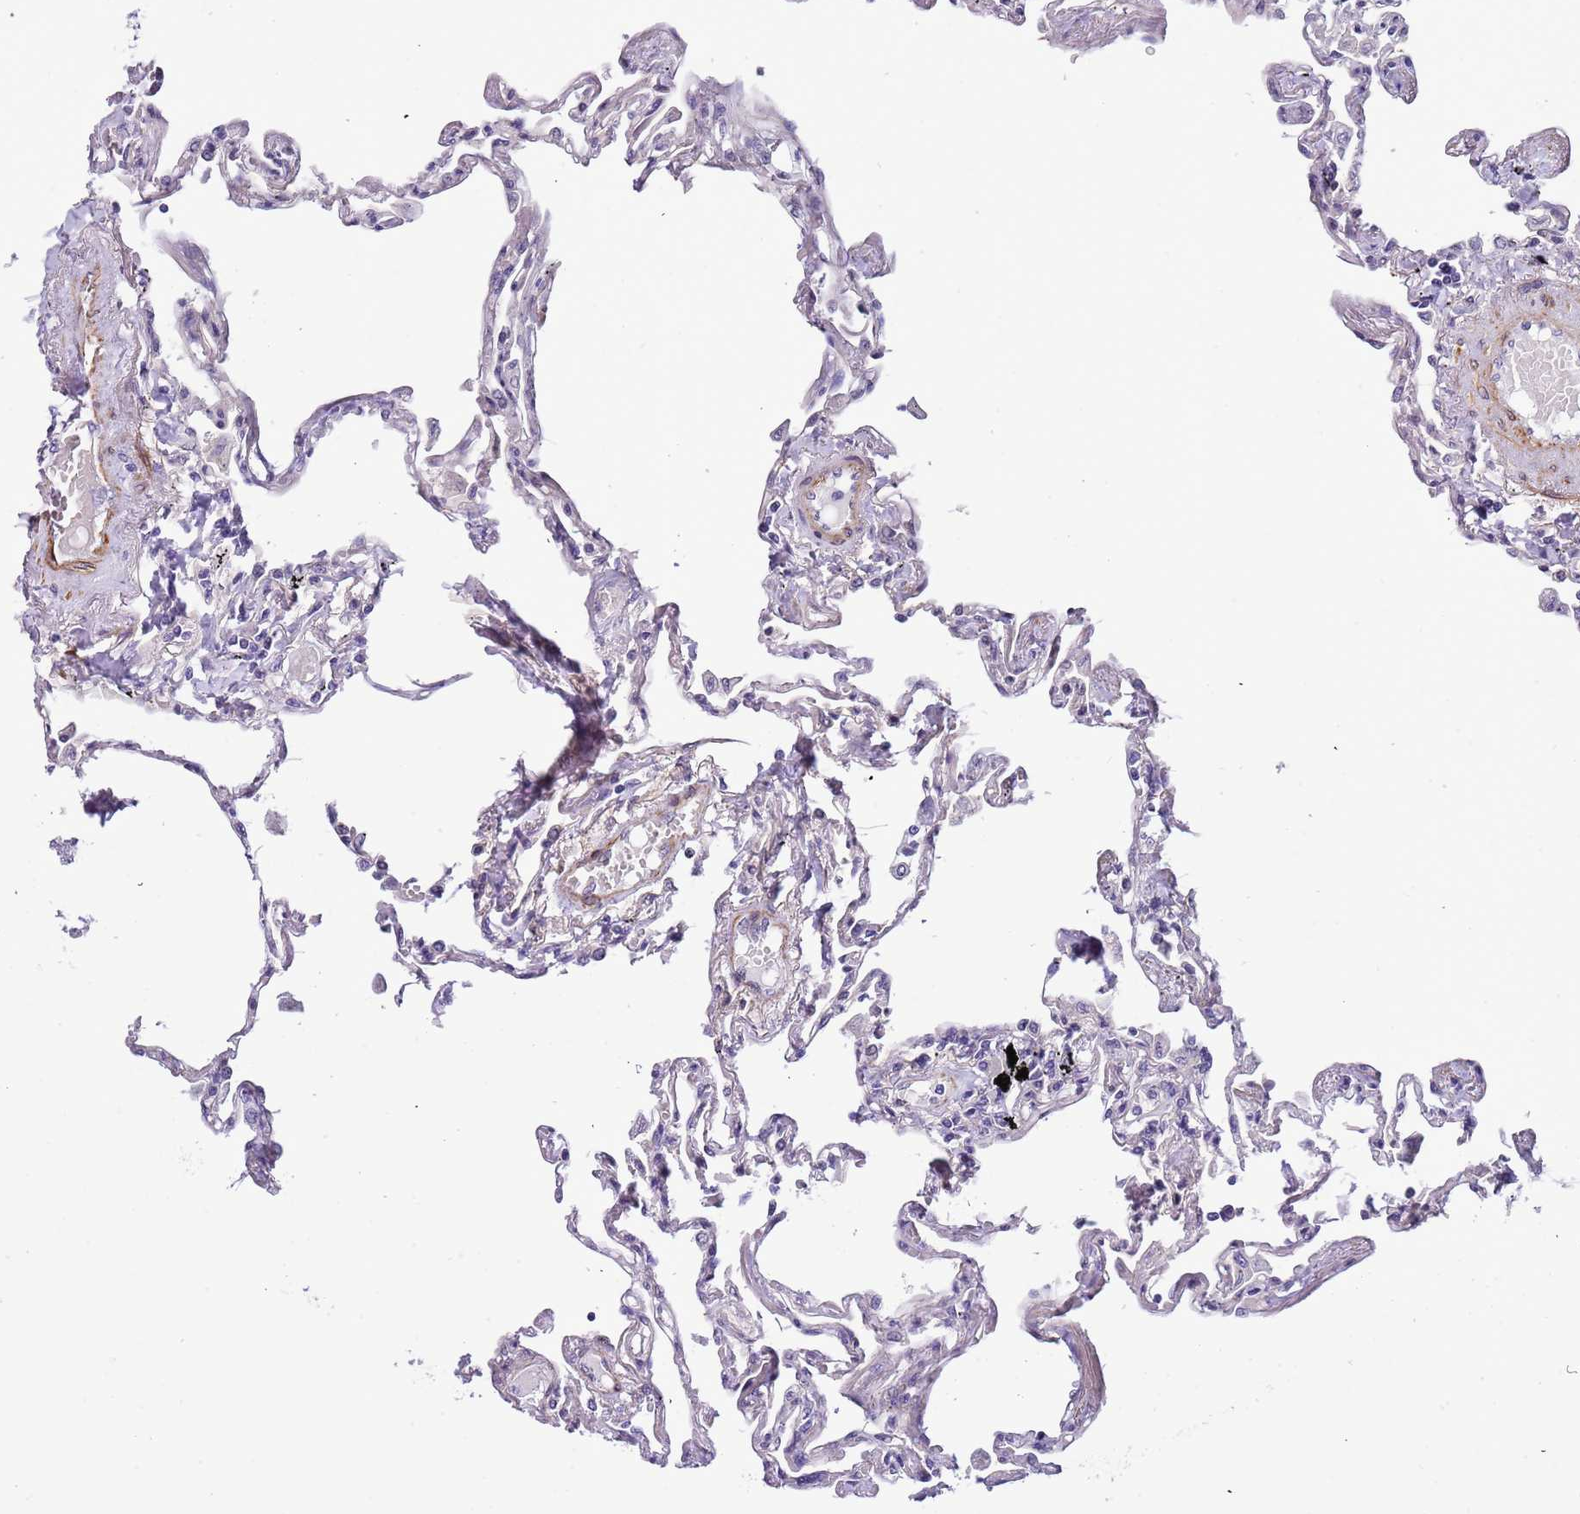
{"staining": {"intensity": "negative", "quantity": "none", "location": "none"}, "tissue": "lung", "cell_type": "Alveolar cells", "image_type": "normal", "snomed": [{"axis": "morphology", "description": "Normal tissue, NOS"}, {"axis": "topography", "description": "Lung"}], "caption": "Human lung stained for a protein using immunohistochemistry (IHC) exhibits no staining in alveolar cells.", "gene": "PLEKHH1", "patient": {"sex": "female", "age": 67}}